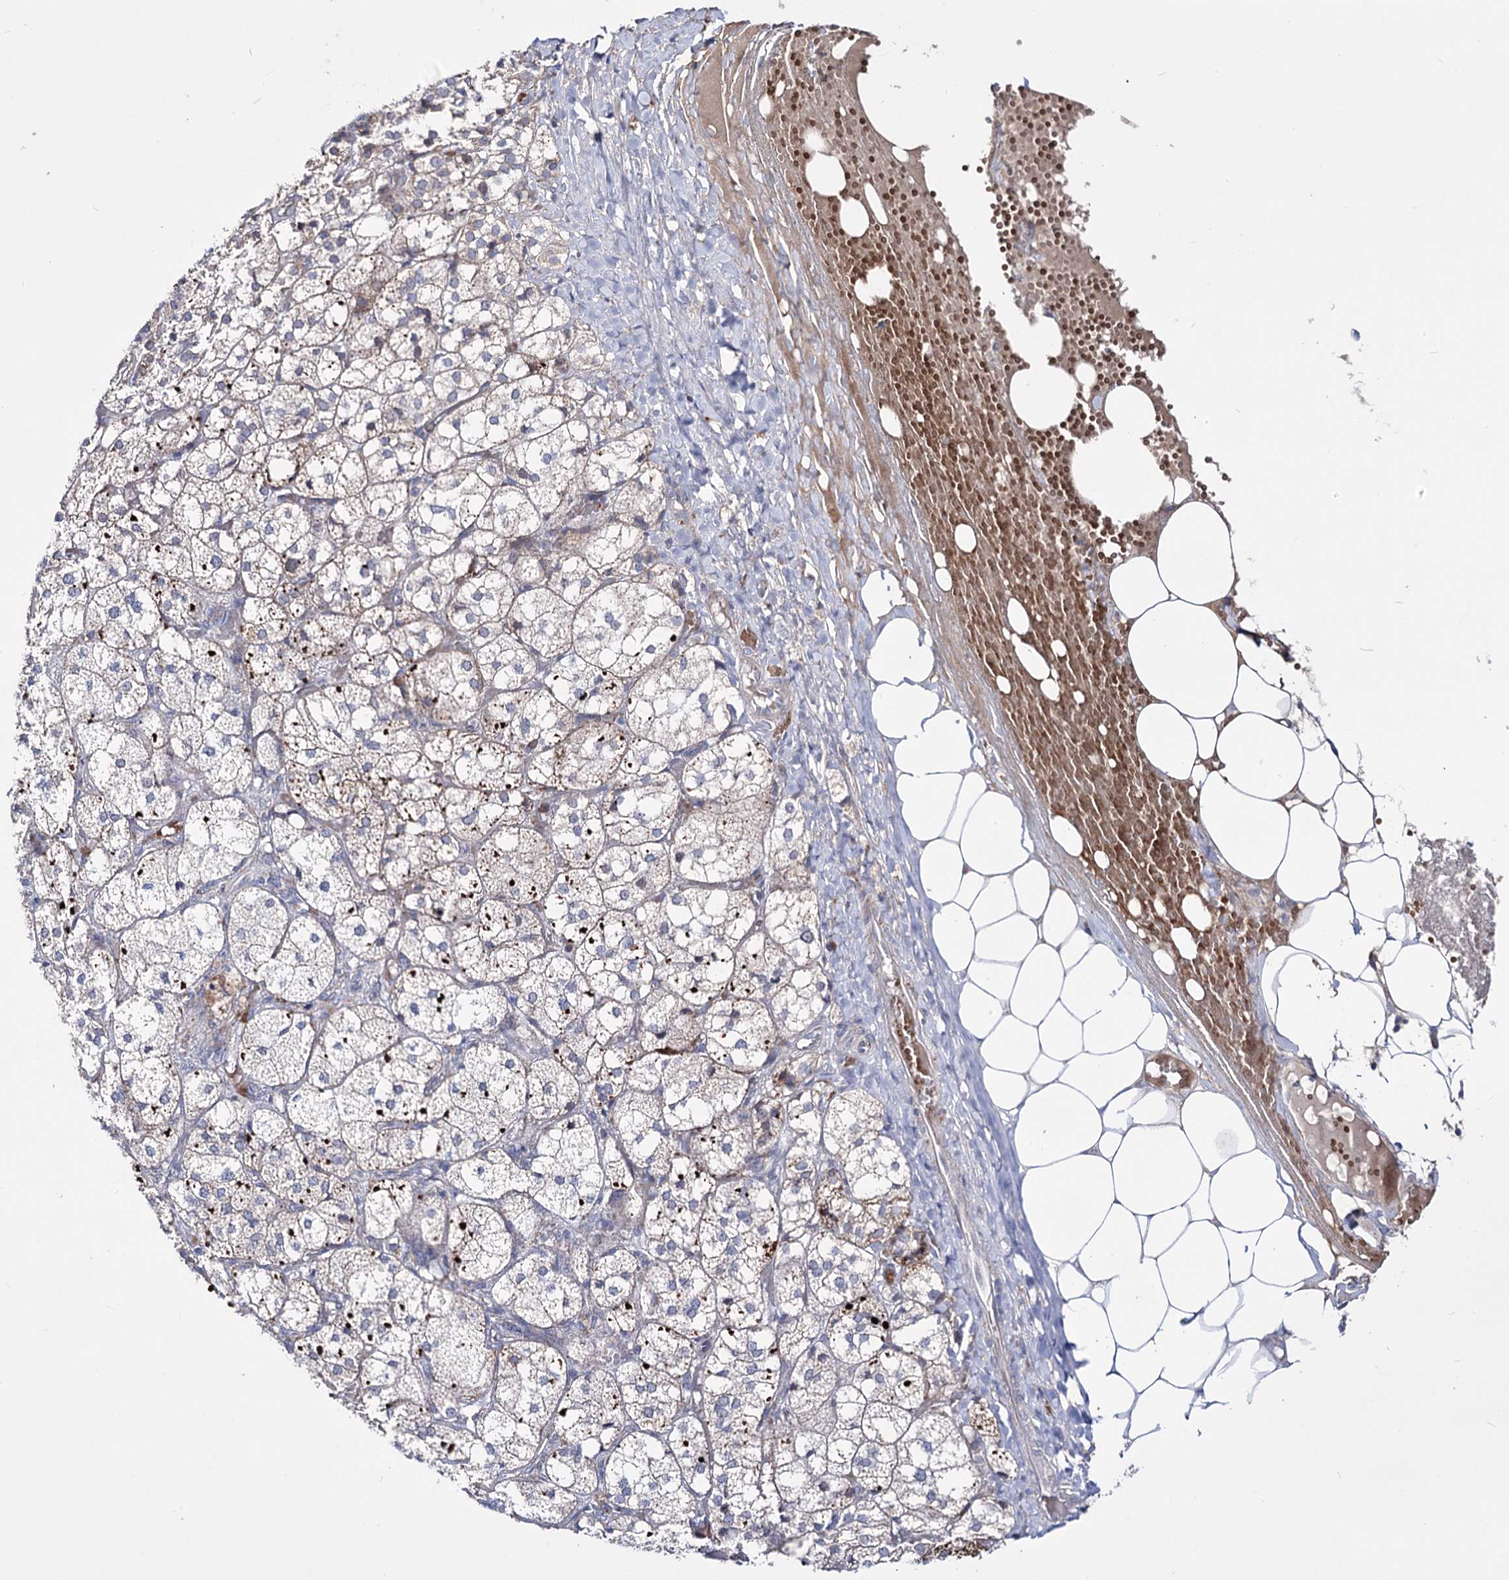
{"staining": {"intensity": "moderate", "quantity": "<25%", "location": "cytoplasmic/membranous"}, "tissue": "adrenal gland", "cell_type": "Glandular cells", "image_type": "normal", "snomed": [{"axis": "morphology", "description": "Normal tissue, NOS"}, {"axis": "topography", "description": "Adrenal gland"}], "caption": "Moderate cytoplasmic/membranous protein positivity is seen in approximately <25% of glandular cells in adrenal gland. The protein is stained brown, and the nuclei are stained in blue (DAB (3,3'-diaminobenzidine) IHC with brightfield microscopy, high magnification).", "gene": "OSBPL5", "patient": {"sex": "female", "age": 61}}